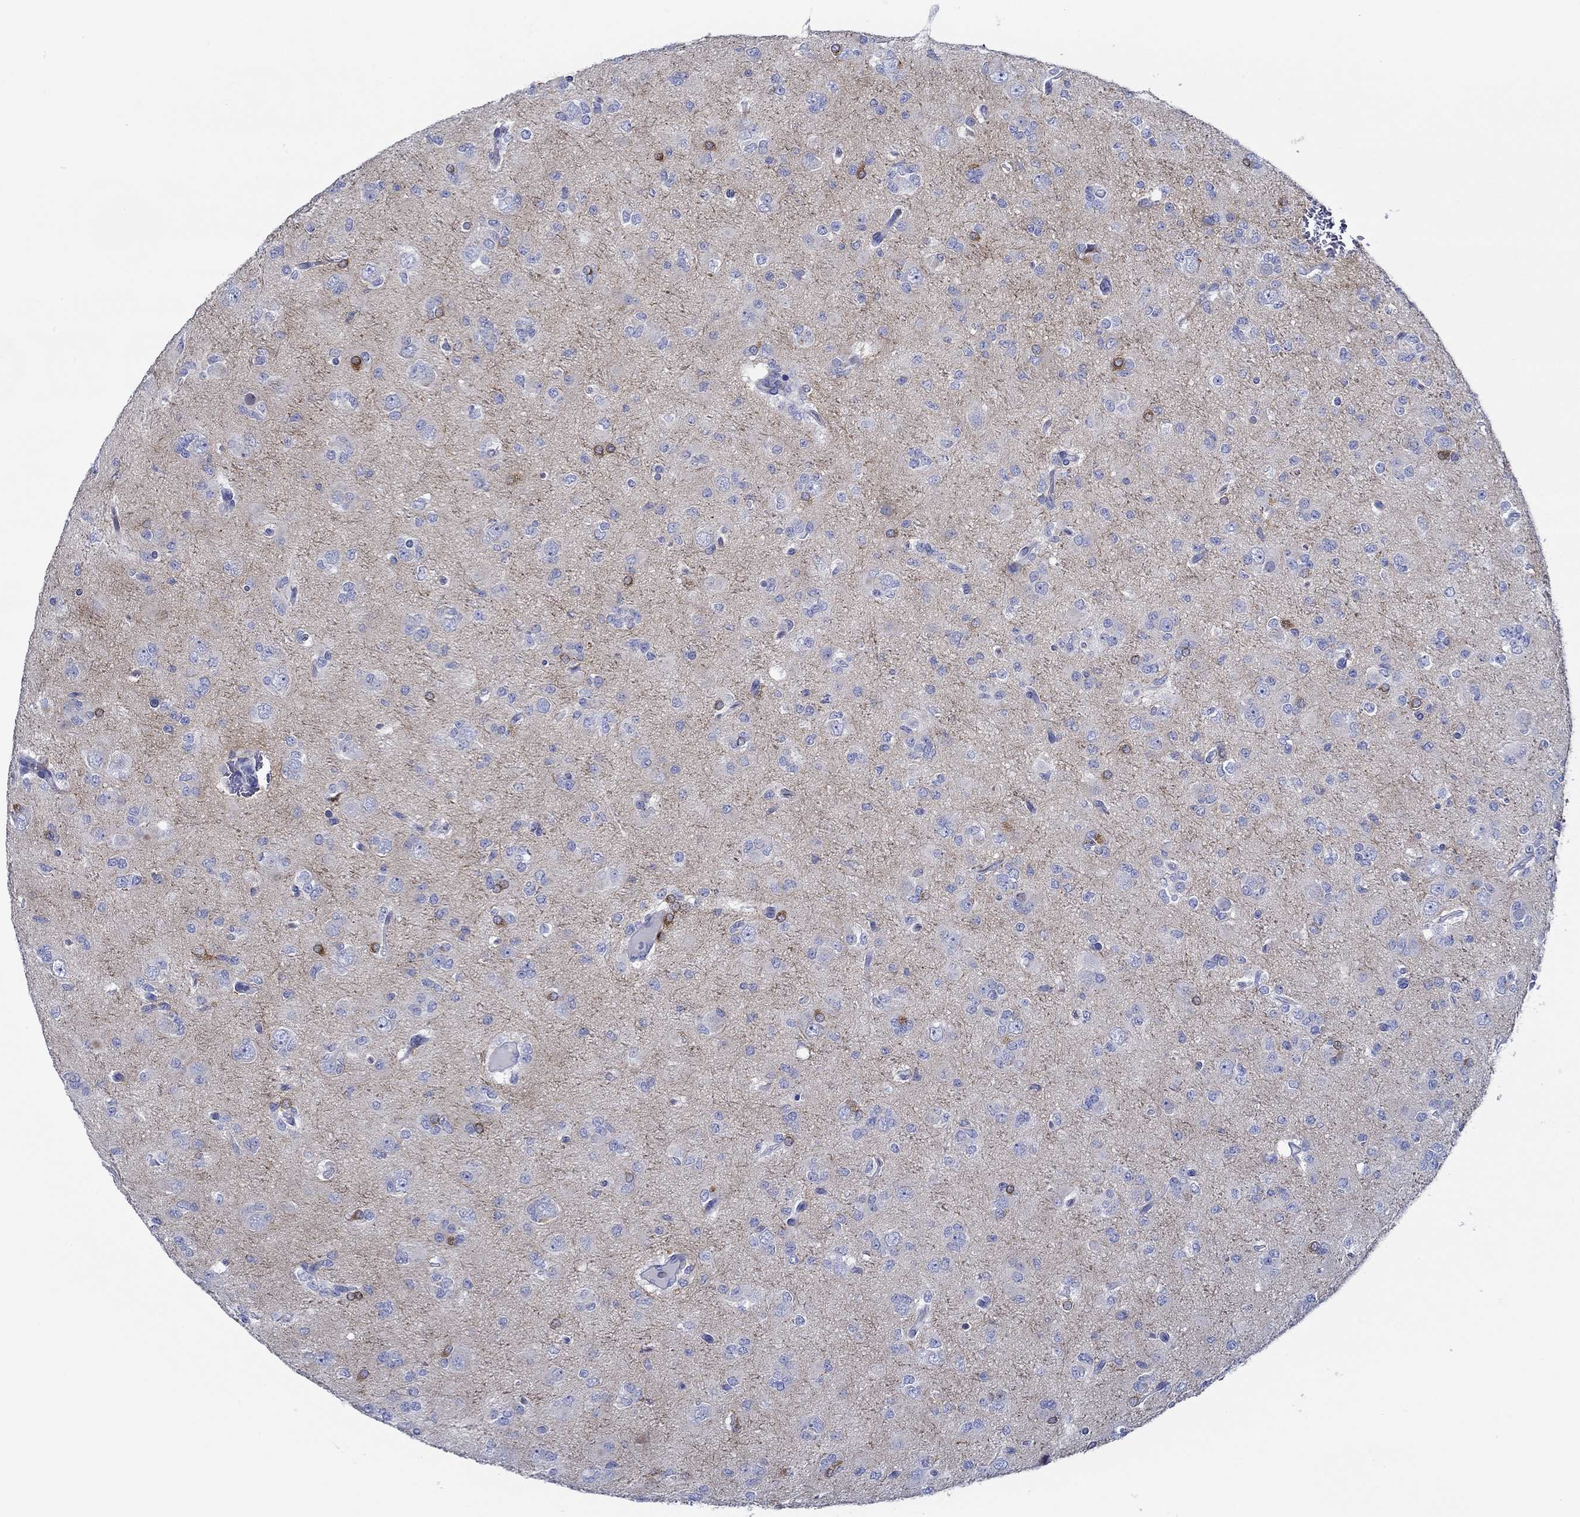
{"staining": {"intensity": "negative", "quantity": "none", "location": "none"}, "tissue": "glioma", "cell_type": "Tumor cells", "image_type": "cancer", "snomed": [{"axis": "morphology", "description": "Glioma, malignant, Low grade"}, {"axis": "topography", "description": "Brain"}], "caption": "This is an IHC histopathology image of glioma. There is no positivity in tumor cells.", "gene": "IGFBP6", "patient": {"sex": "male", "age": 27}}